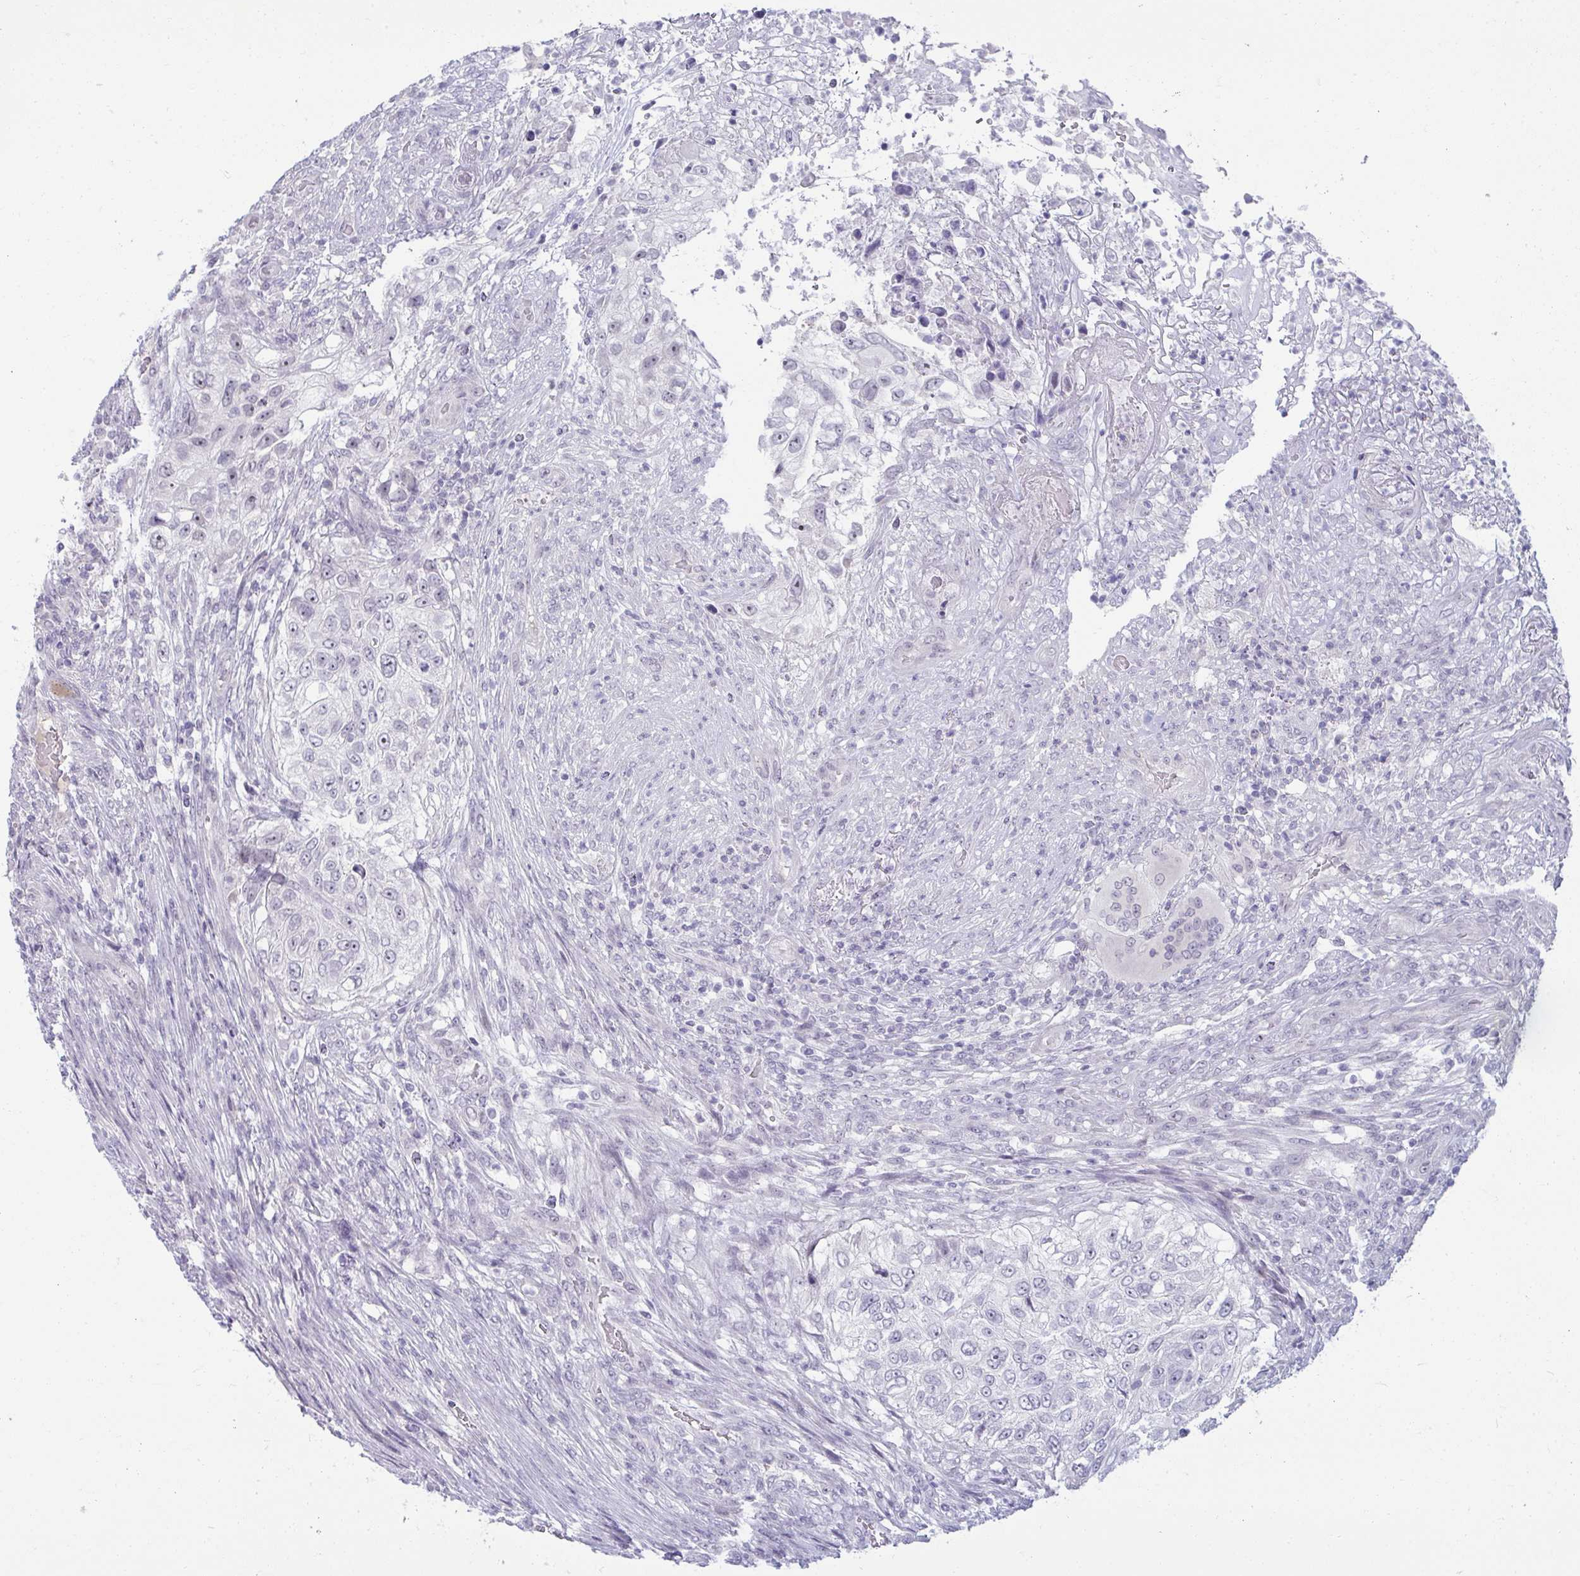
{"staining": {"intensity": "negative", "quantity": "none", "location": "none"}, "tissue": "urothelial cancer", "cell_type": "Tumor cells", "image_type": "cancer", "snomed": [{"axis": "morphology", "description": "Urothelial carcinoma, High grade"}, {"axis": "topography", "description": "Urinary bladder"}], "caption": "High magnification brightfield microscopy of urothelial cancer stained with DAB (brown) and counterstained with hematoxylin (blue): tumor cells show no significant positivity. (DAB immunohistochemistry visualized using brightfield microscopy, high magnification).", "gene": "RNASEH1", "patient": {"sex": "female", "age": 60}}